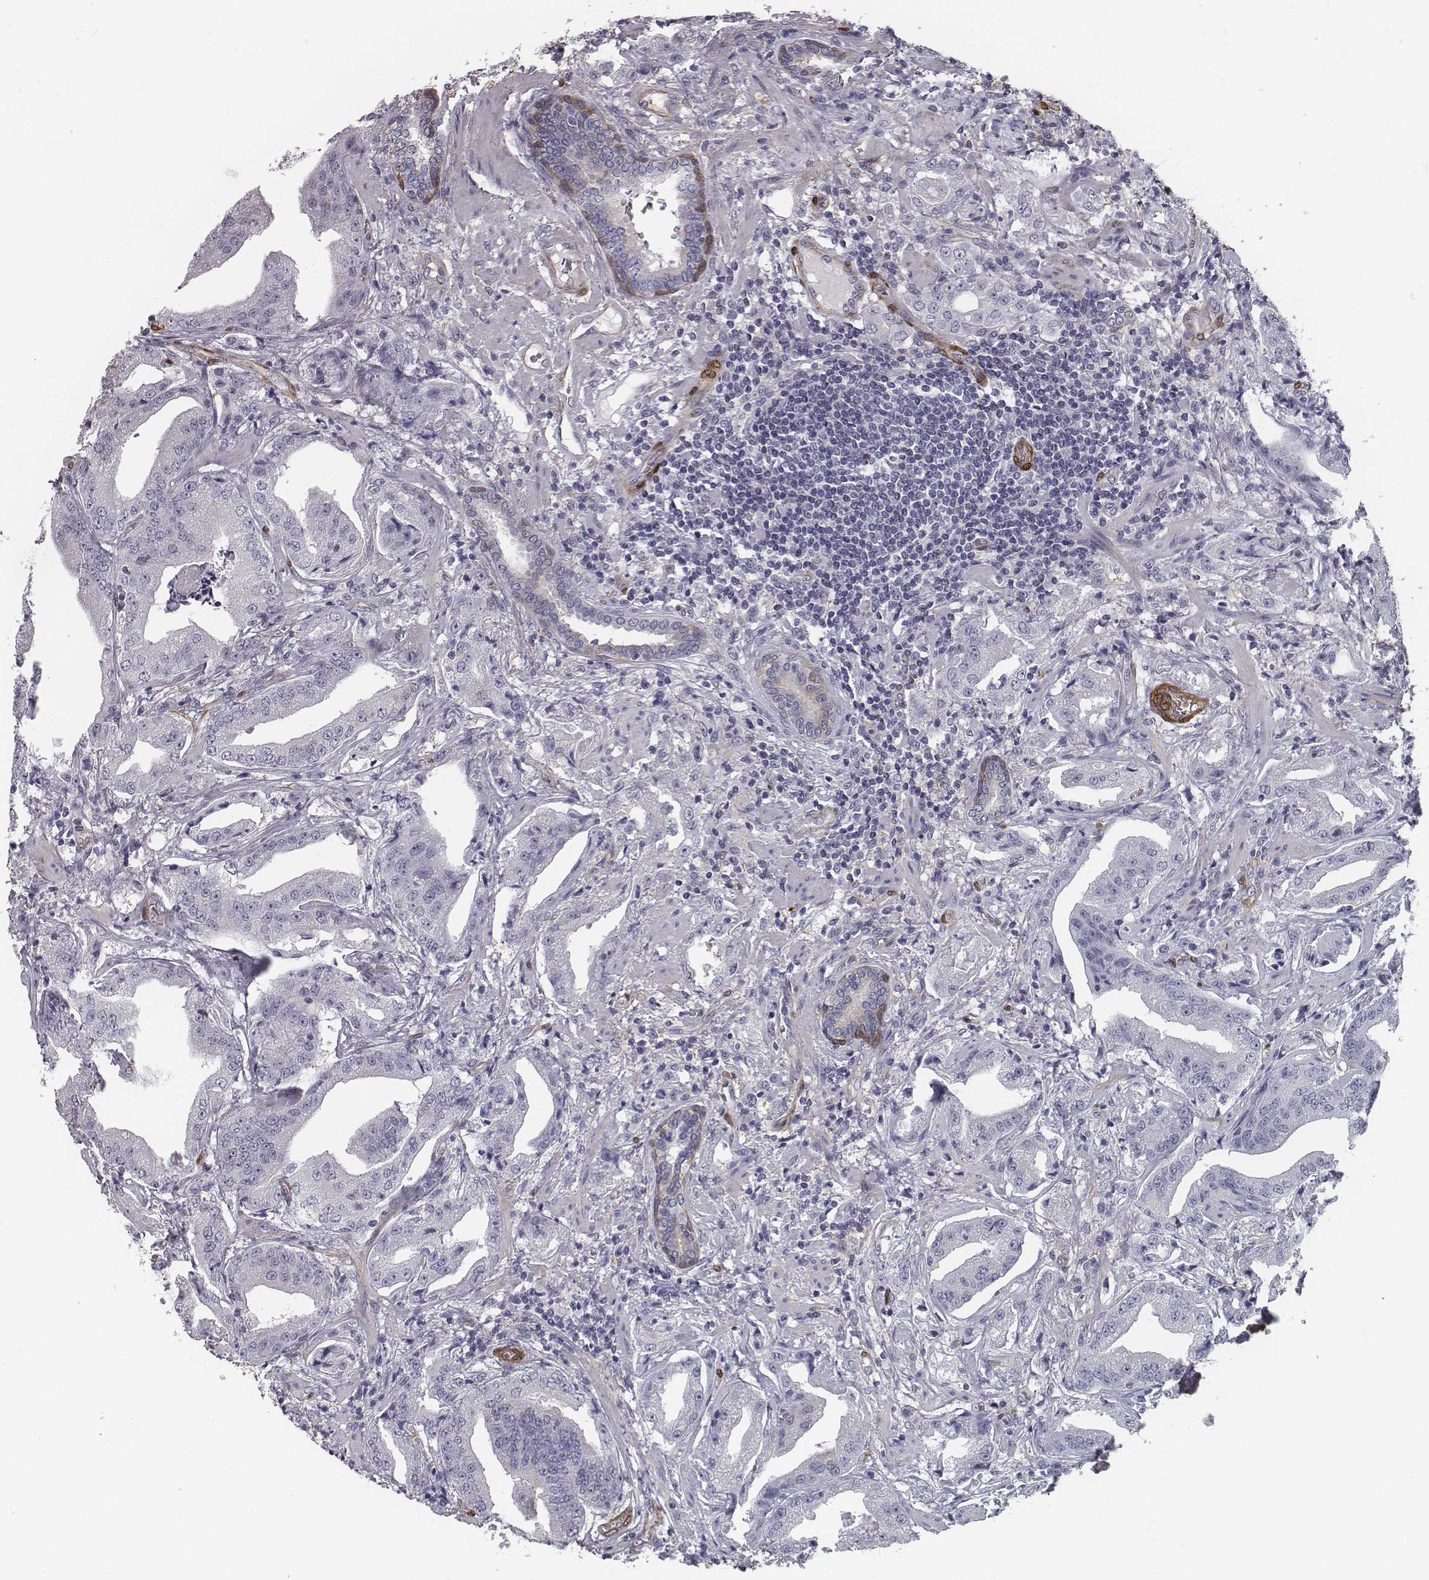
{"staining": {"intensity": "negative", "quantity": "none", "location": "none"}, "tissue": "prostate cancer", "cell_type": "Tumor cells", "image_type": "cancer", "snomed": [{"axis": "morphology", "description": "Adenocarcinoma, Low grade"}, {"axis": "topography", "description": "Prostate"}], "caption": "A histopathology image of prostate cancer (adenocarcinoma (low-grade)) stained for a protein demonstrates no brown staining in tumor cells.", "gene": "ISYNA1", "patient": {"sex": "male", "age": 62}}